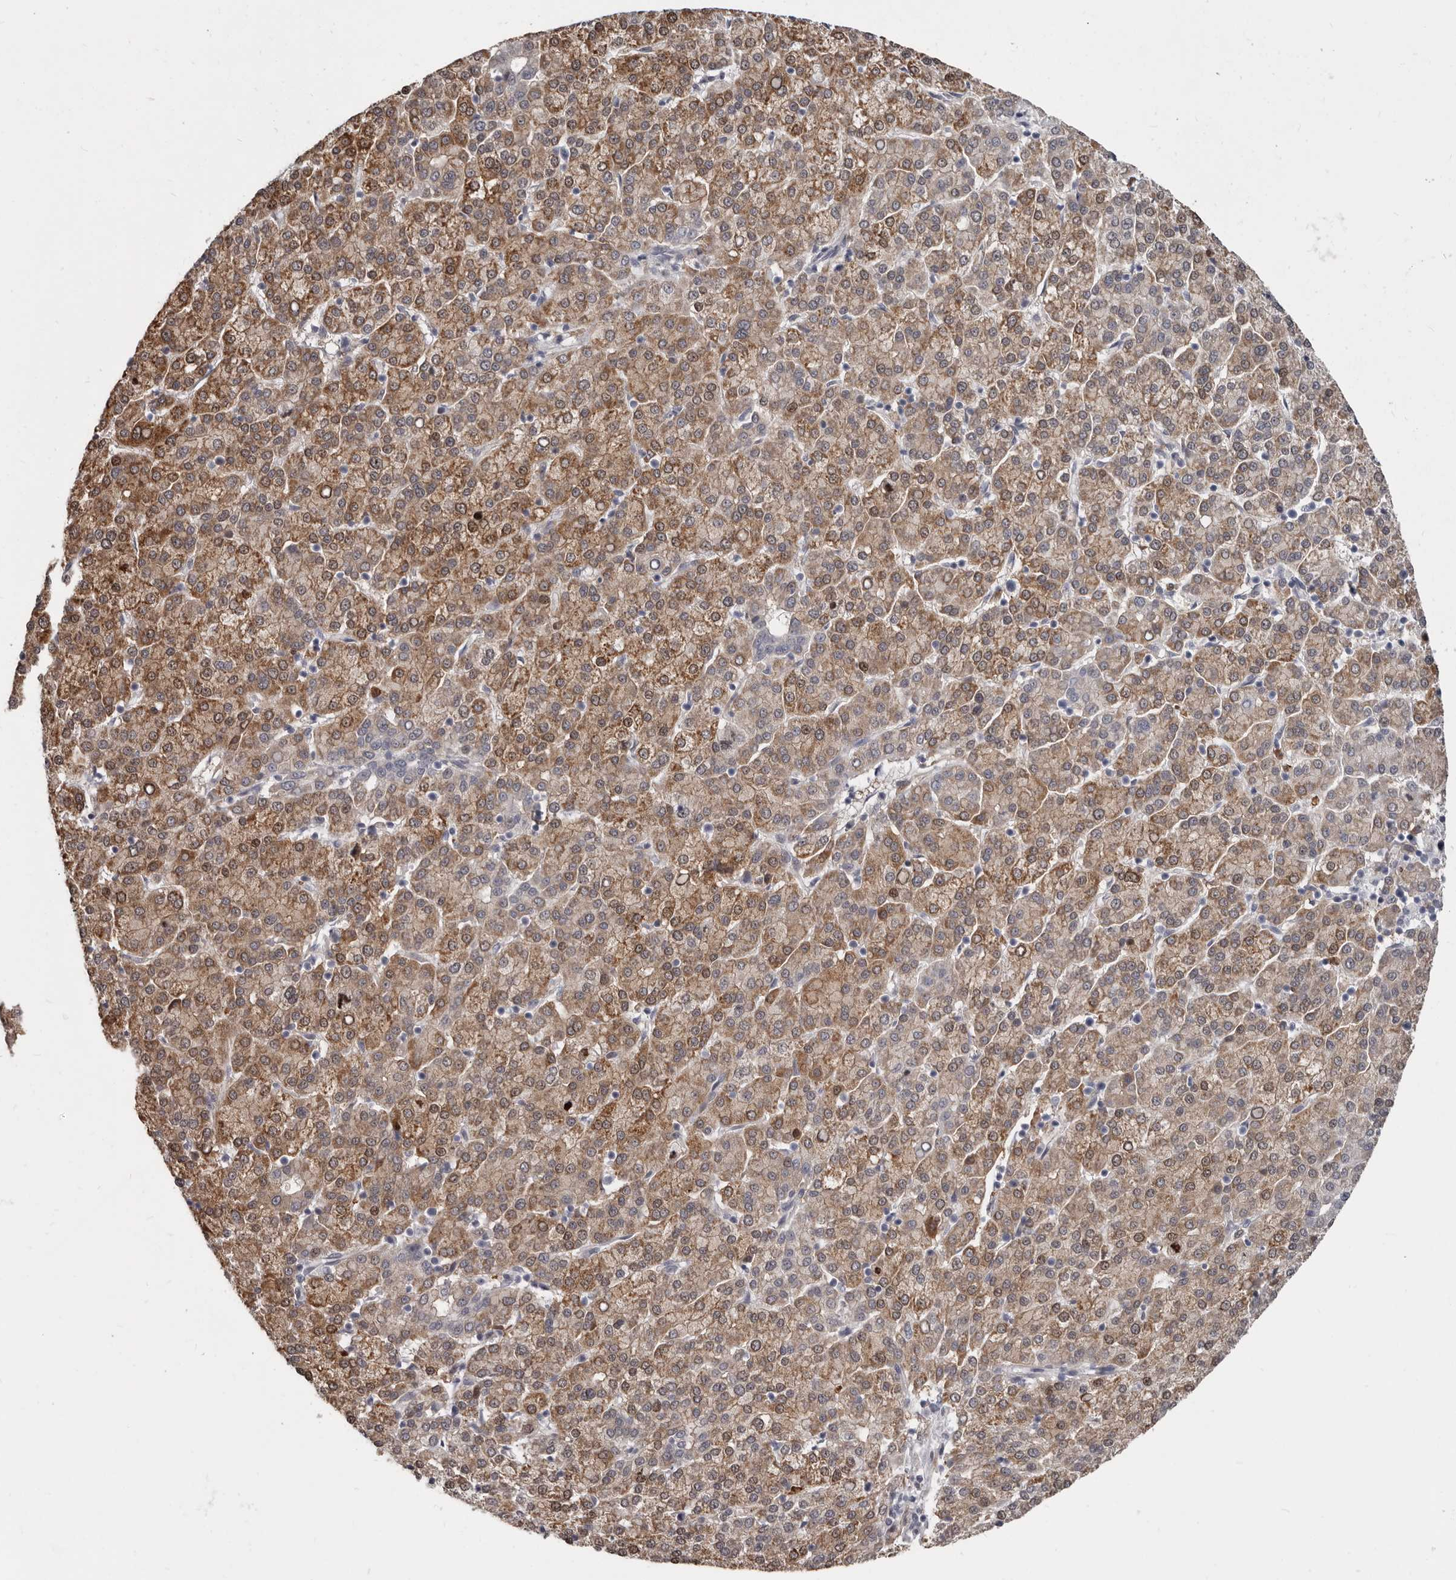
{"staining": {"intensity": "moderate", "quantity": ">75%", "location": "cytoplasmic/membranous"}, "tissue": "liver cancer", "cell_type": "Tumor cells", "image_type": "cancer", "snomed": [{"axis": "morphology", "description": "Carcinoma, Hepatocellular, NOS"}, {"axis": "topography", "description": "Liver"}], "caption": "A brown stain shows moderate cytoplasmic/membranous expression of a protein in hepatocellular carcinoma (liver) tumor cells.", "gene": "GPR157", "patient": {"sex": "female", "age": 58}}